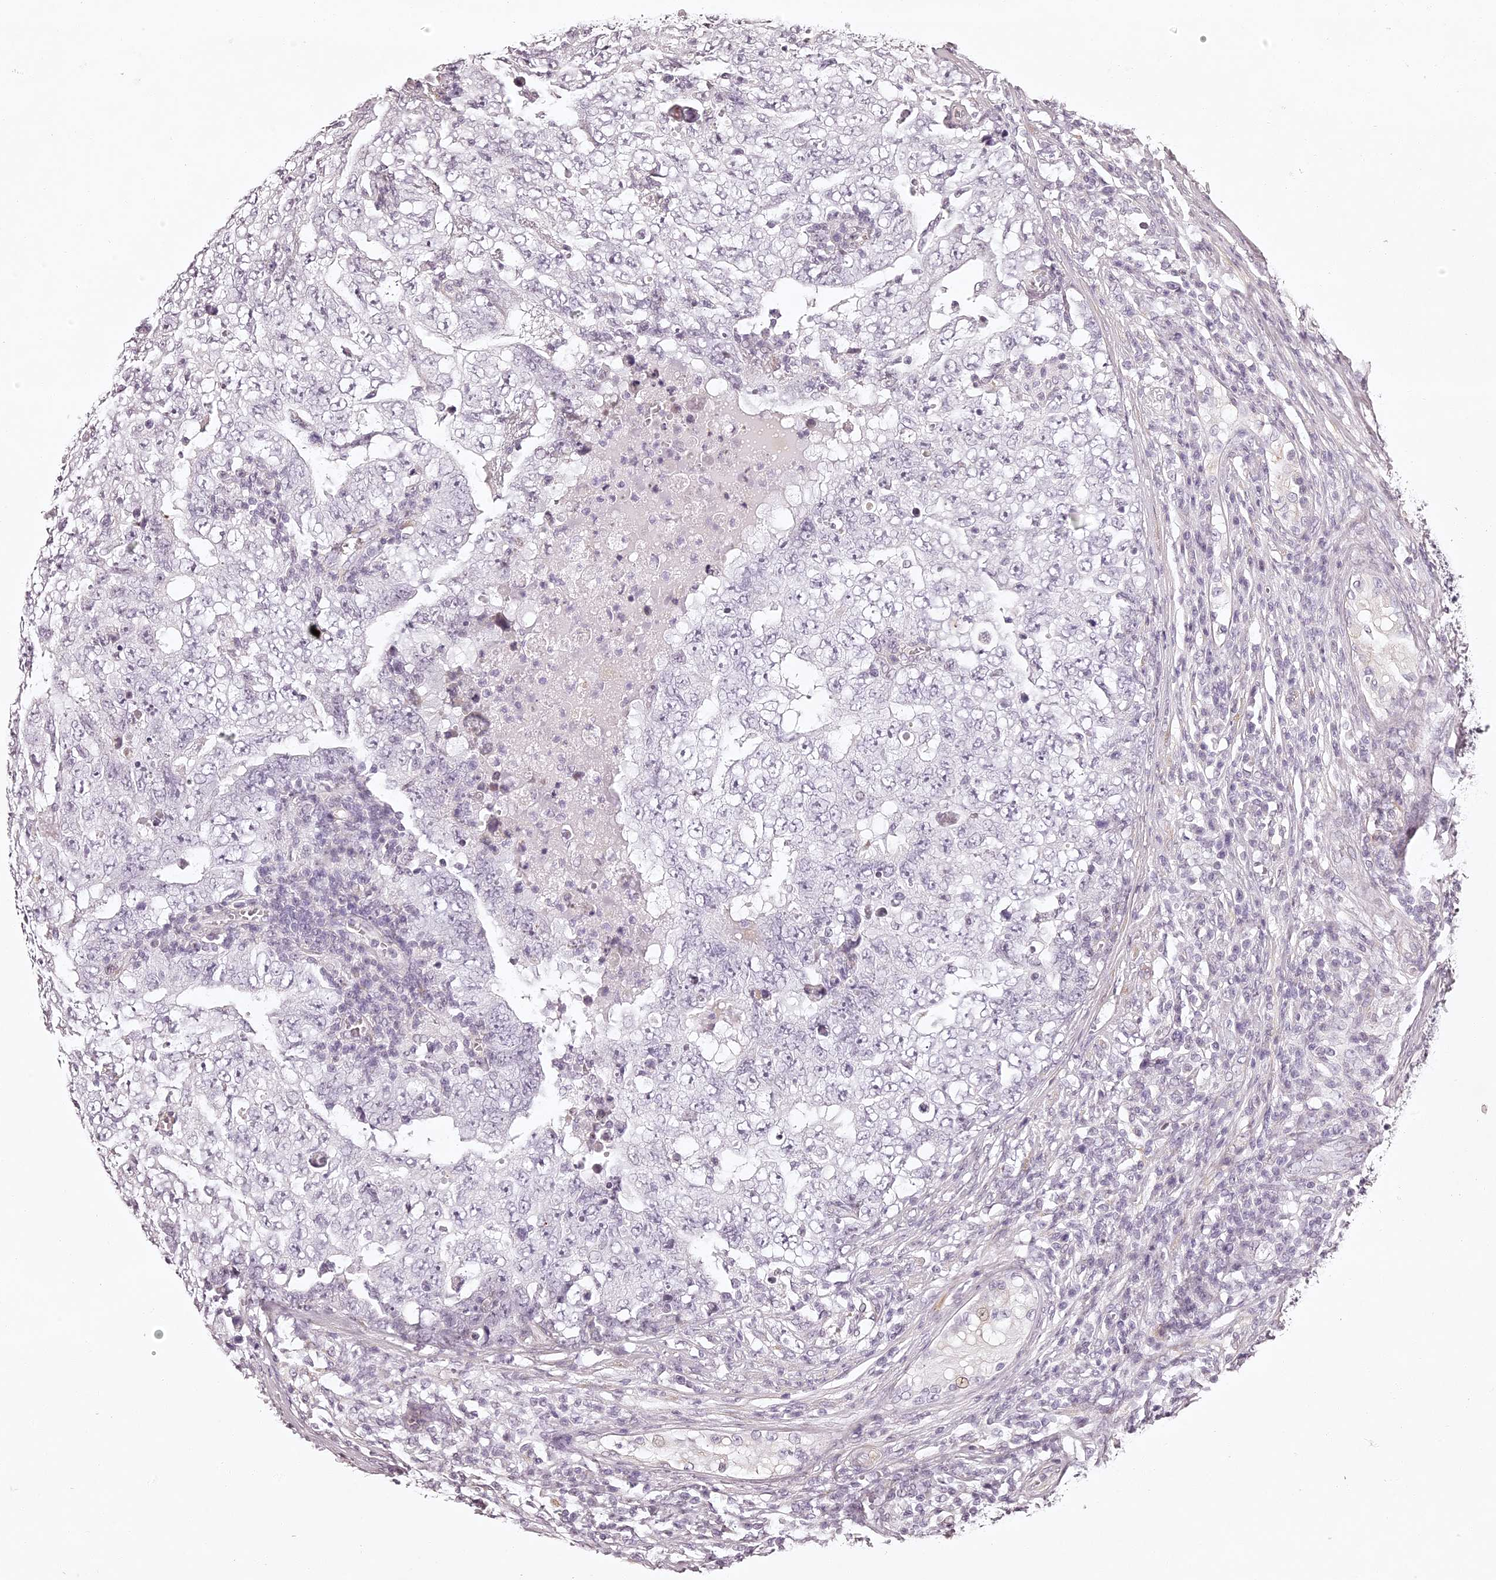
{"staining": {"intensity": "negative", "quantity": "none", "location": "none"}, "tissue": "testis cancer", "cell_type": "Tumor cells", "image_type": "cancer", "snomed": [{"axis": "morphology", "description": "Carcinoma, Embryonal, NOS"}, {"axis": "topography", "description": "Testis"}], "caption": "IHC histopathology image of neoplastic tissue: human testis cancer stained with DAB shows no significant protein staining in tumor cells.", "gene": "ELAPOR1", "patient": {"sex": "male", "age": 26}}